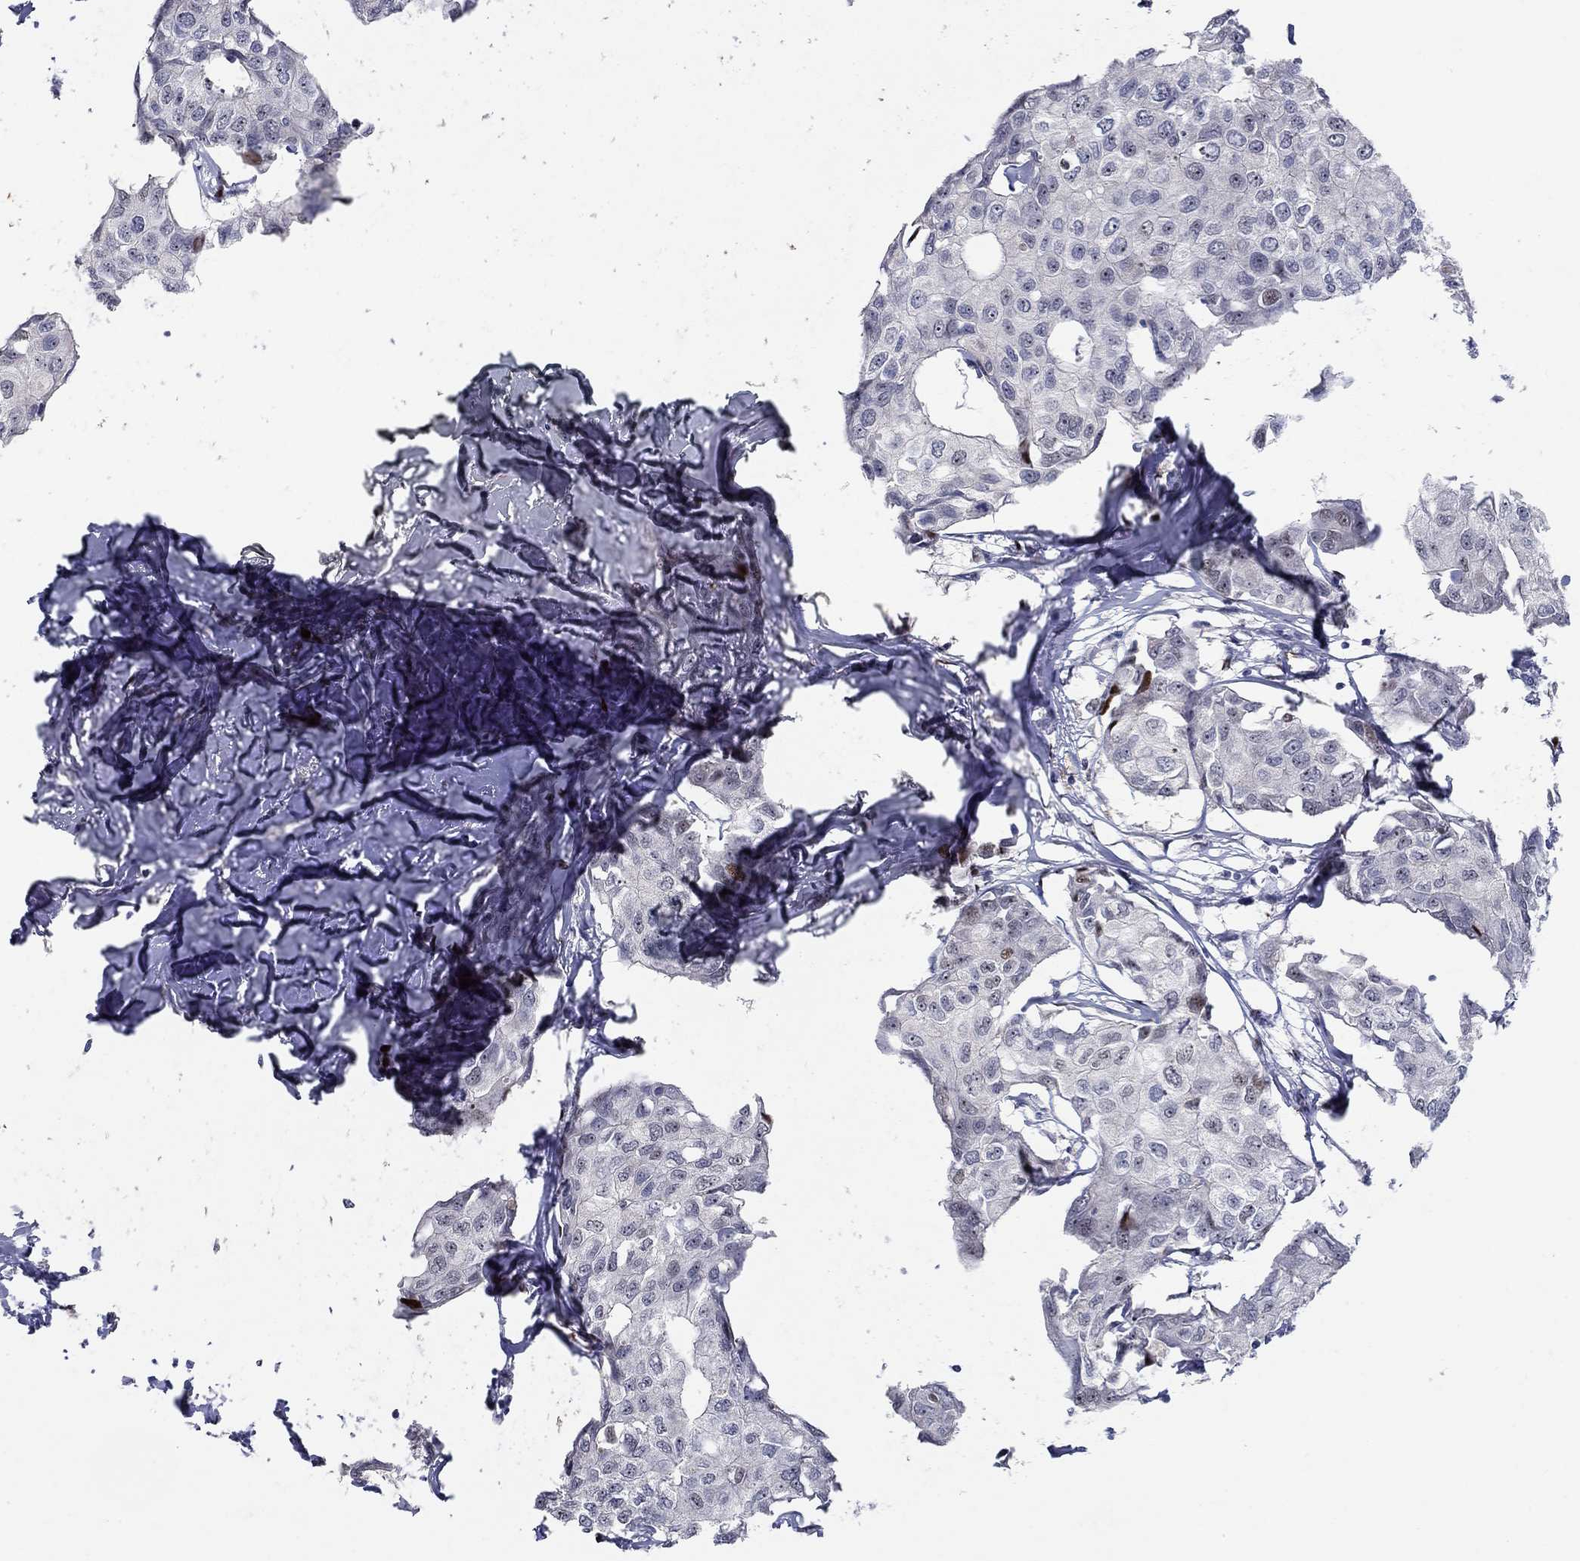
{"staining": {"intensity": "negative", "quantity": "none", "location": "none"}, "tissue": "breast cancer", "cell_type": "Tumor cells", "image_type": "cancer", "snomed": [{"axis": "morphology", "description": "Duct carcinoma"}, {"axis": "topography", "description": "Breast"}], "caption": "Tumor cells show no significant protein positivity in intraductal carcinoma (breast). (Immunohistochemistry, brightfield microscopy, high magnification).", "gene": "RAPGEF5", "patient": {"sex": "female", "age": 80}}